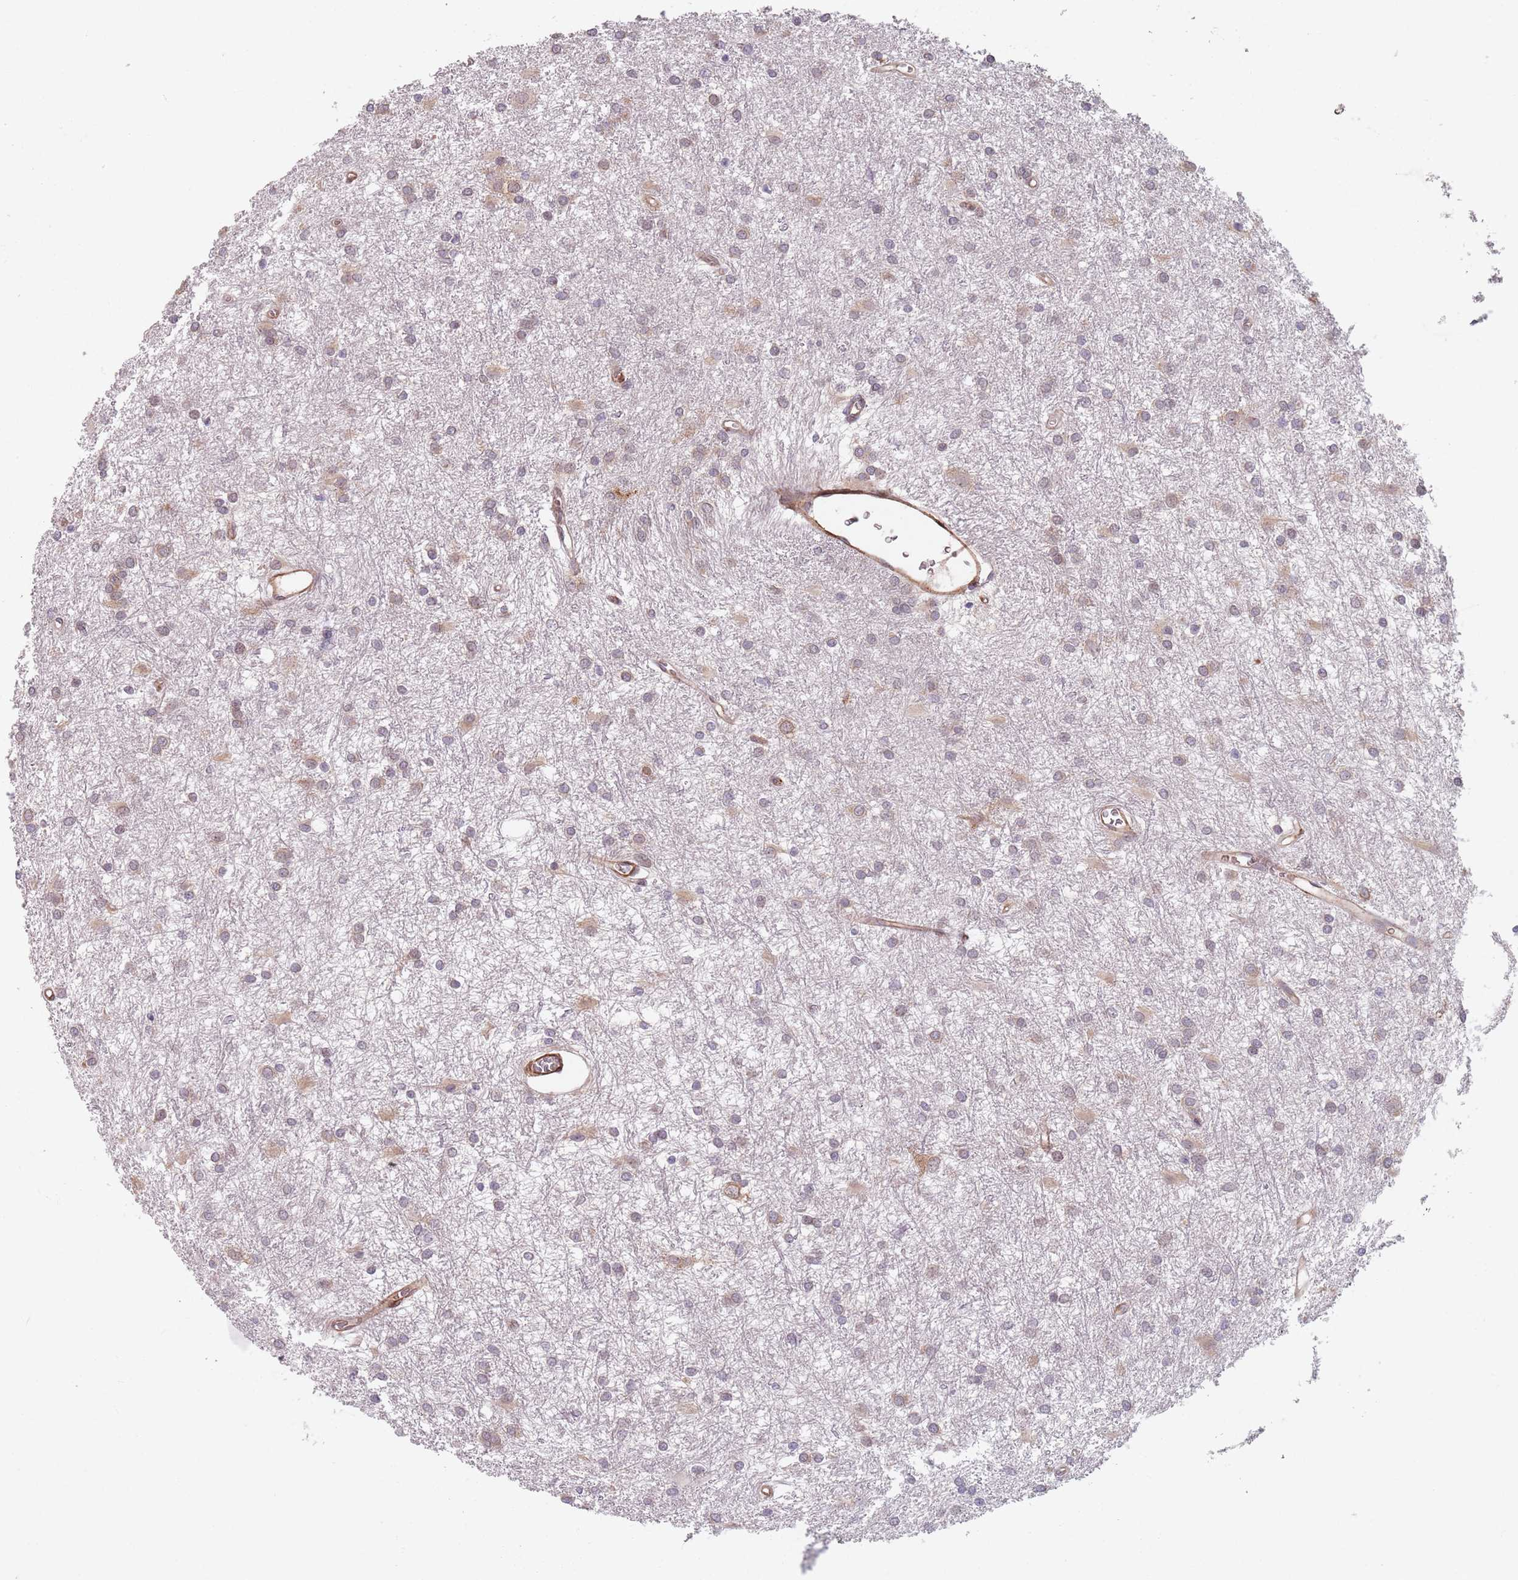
{"staining": {"intensity": "weak", "quantity": "25%-75%", "location": "cytoplasmic/membranous"}, "tissue": "glioma", "cell_type": "Tumor cells", "image_type": "cancer", "snomed": [{"axis": "morphology", "description": "Glioma, malignant, High grade"}, {"axis": "topography", "description": "Brain"}], "caption": "Tumor cells reveal low levels of weak cytoplasmic/membranous positivity in about 25%-75% of cells in glioma.", "gene": "NOTCH3", "patient": {"sex": "female", "age": 50}}